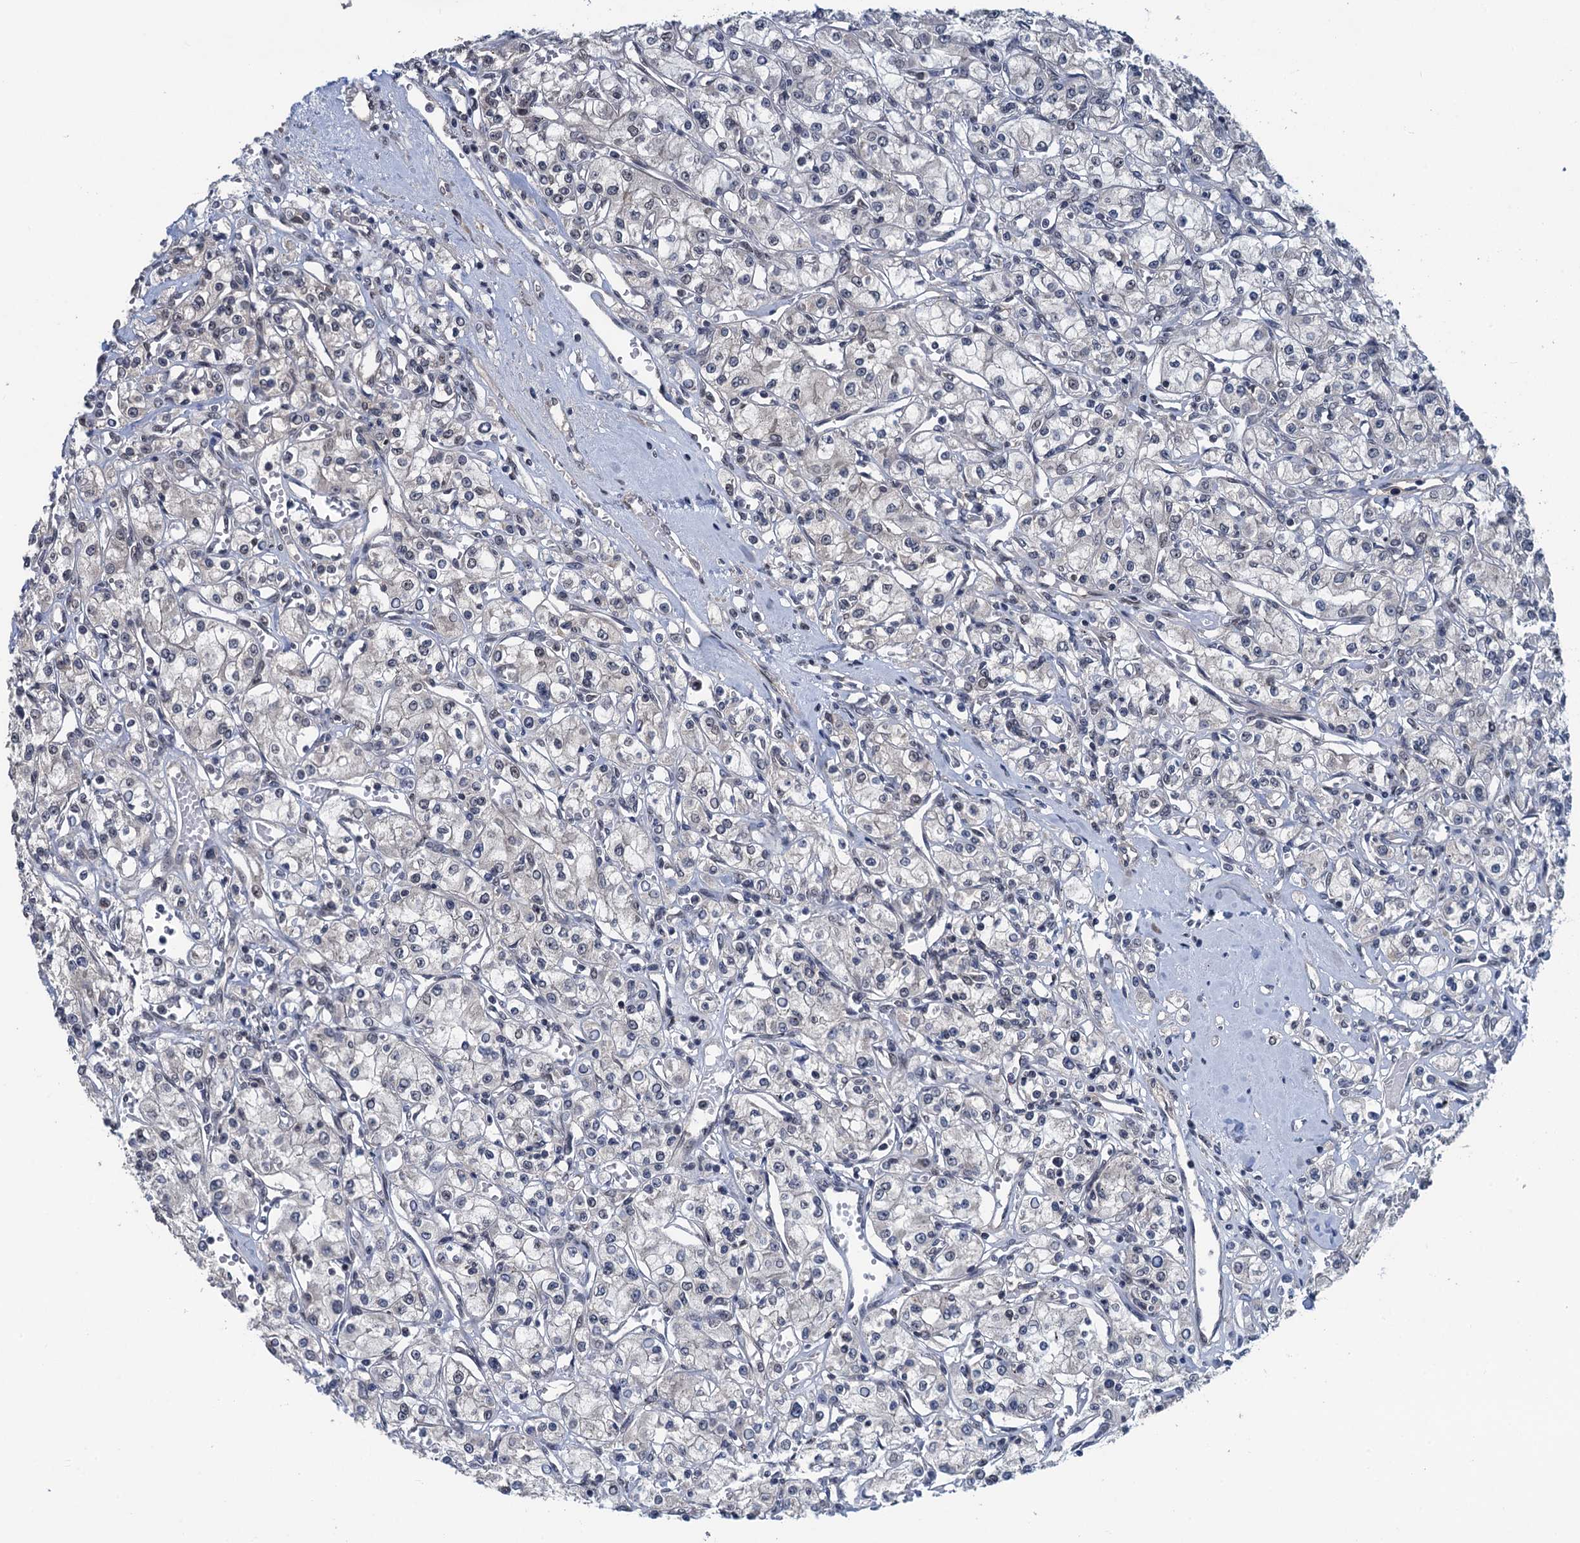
{"staining": {"intensity": "negative", "quantity": "none", "location": "none"}, "tissue": "renal cancer", "cell_type": "Tumor cells", "image_type": "cancer", "snomed": [{"axis": "morphology", "description": "Adenocarcinoma, NOS"}, {"axis": "topography", "description": "Kidney"}], "caption": "Renal adenocarcinoma stained for a protein using IHC shows no expression tumor cells.", "gene": "RASSF4", "patient": {"sex": "female", "age": 59}}